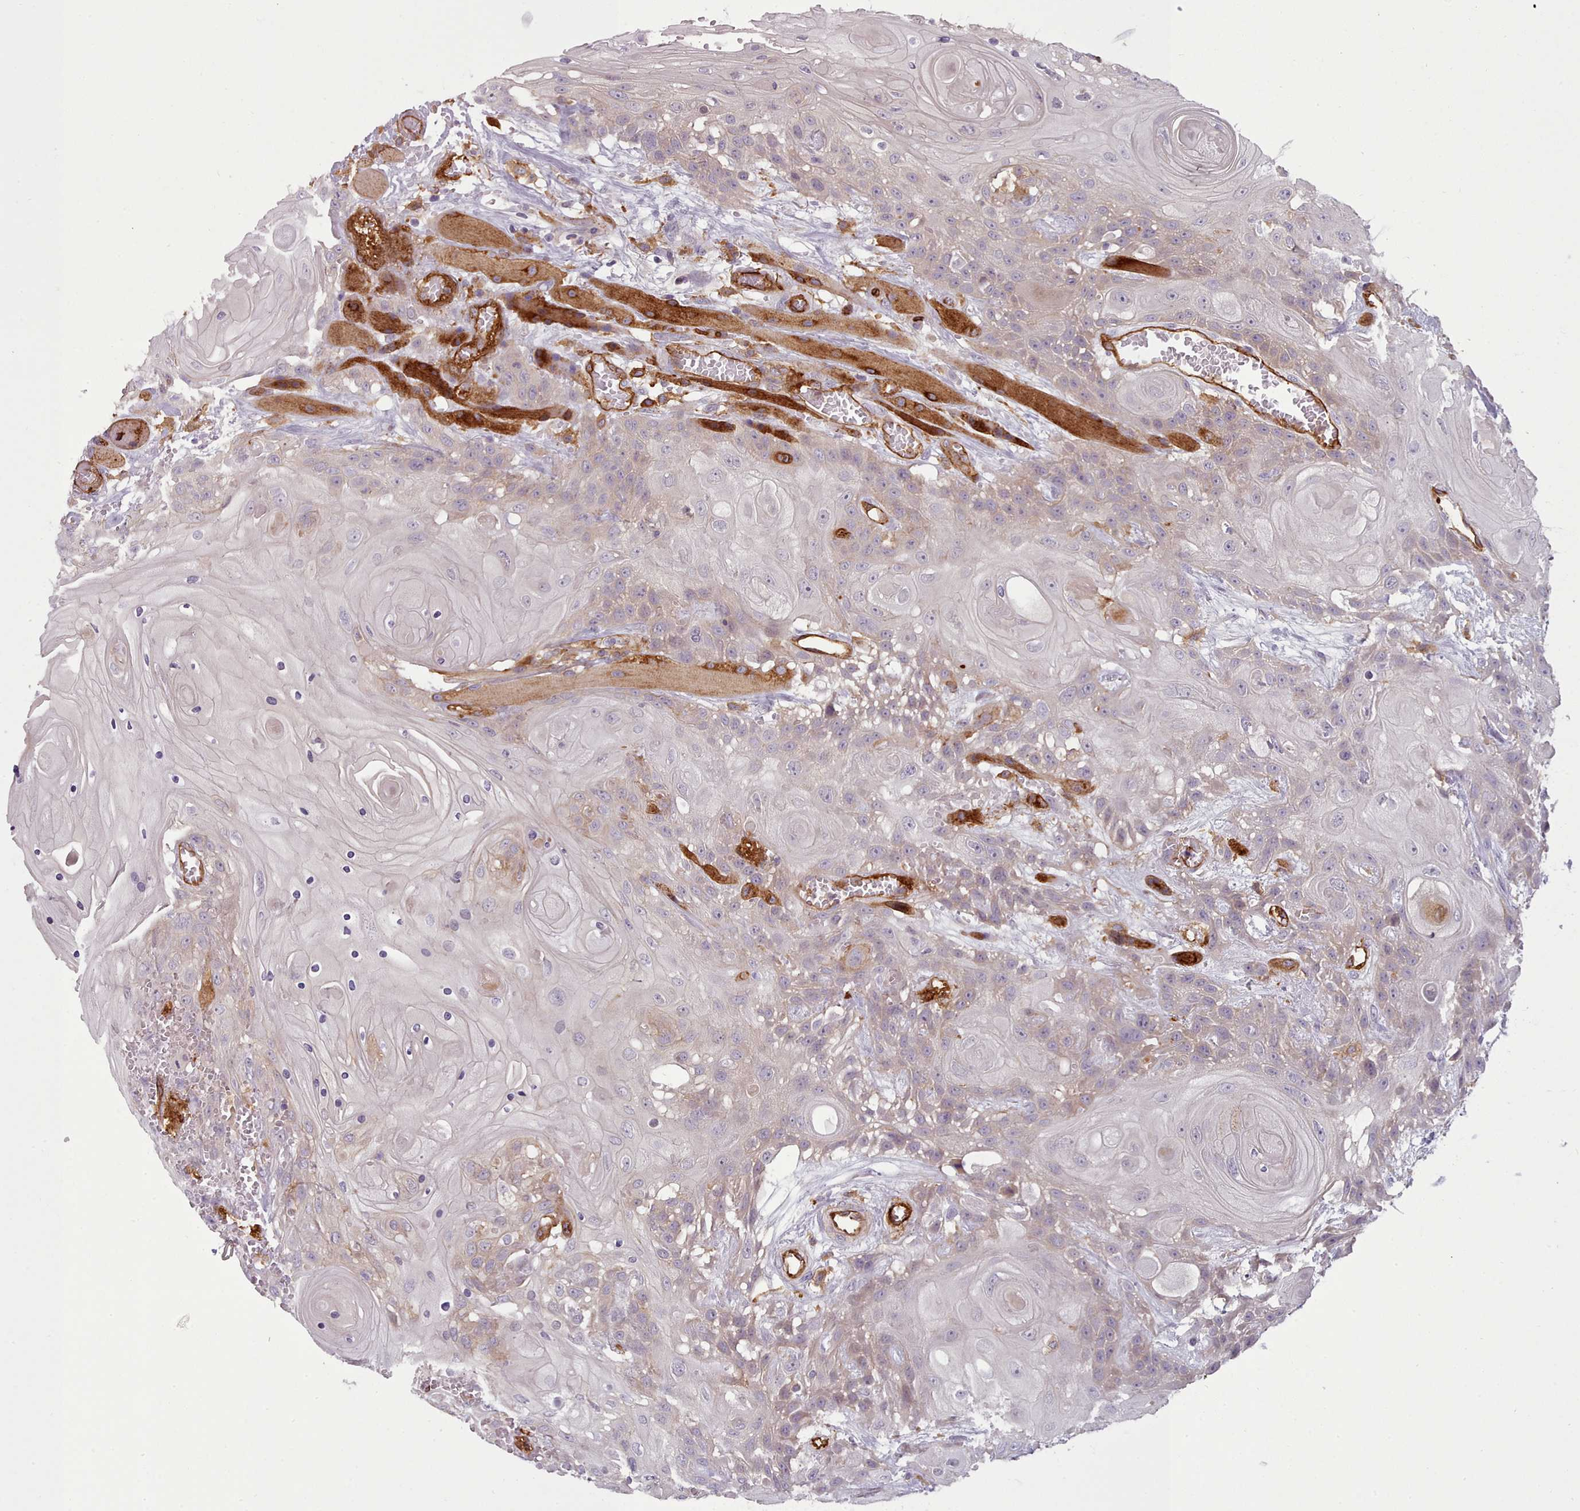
{"staining": {"intensity": "weak", "quantity": "25%-75%", "location": "cytoplasmic/membranous"}, "tissue": "head and neck cancer", "cell_type": "Tumor cells", "image_type": "cancer", "snomed": [{"axis": "morphology", "description": "Squamous cell carcinoma, NOS"}, {"axis": "topography", "description": "Head-Neck"}], "caption": "High-magnification brightfield microscopy of head and neck cancer stained with DAB (3,3'-diaminobenzidine) (brown) and counterstained with hematoxylin (blue). tumor cells exhibit weak cytoplasmic/membranous staining is identified in about25%-75% of cells.", "gene": "CD300LF", "patient": {"sex": "female", "age": 43}}